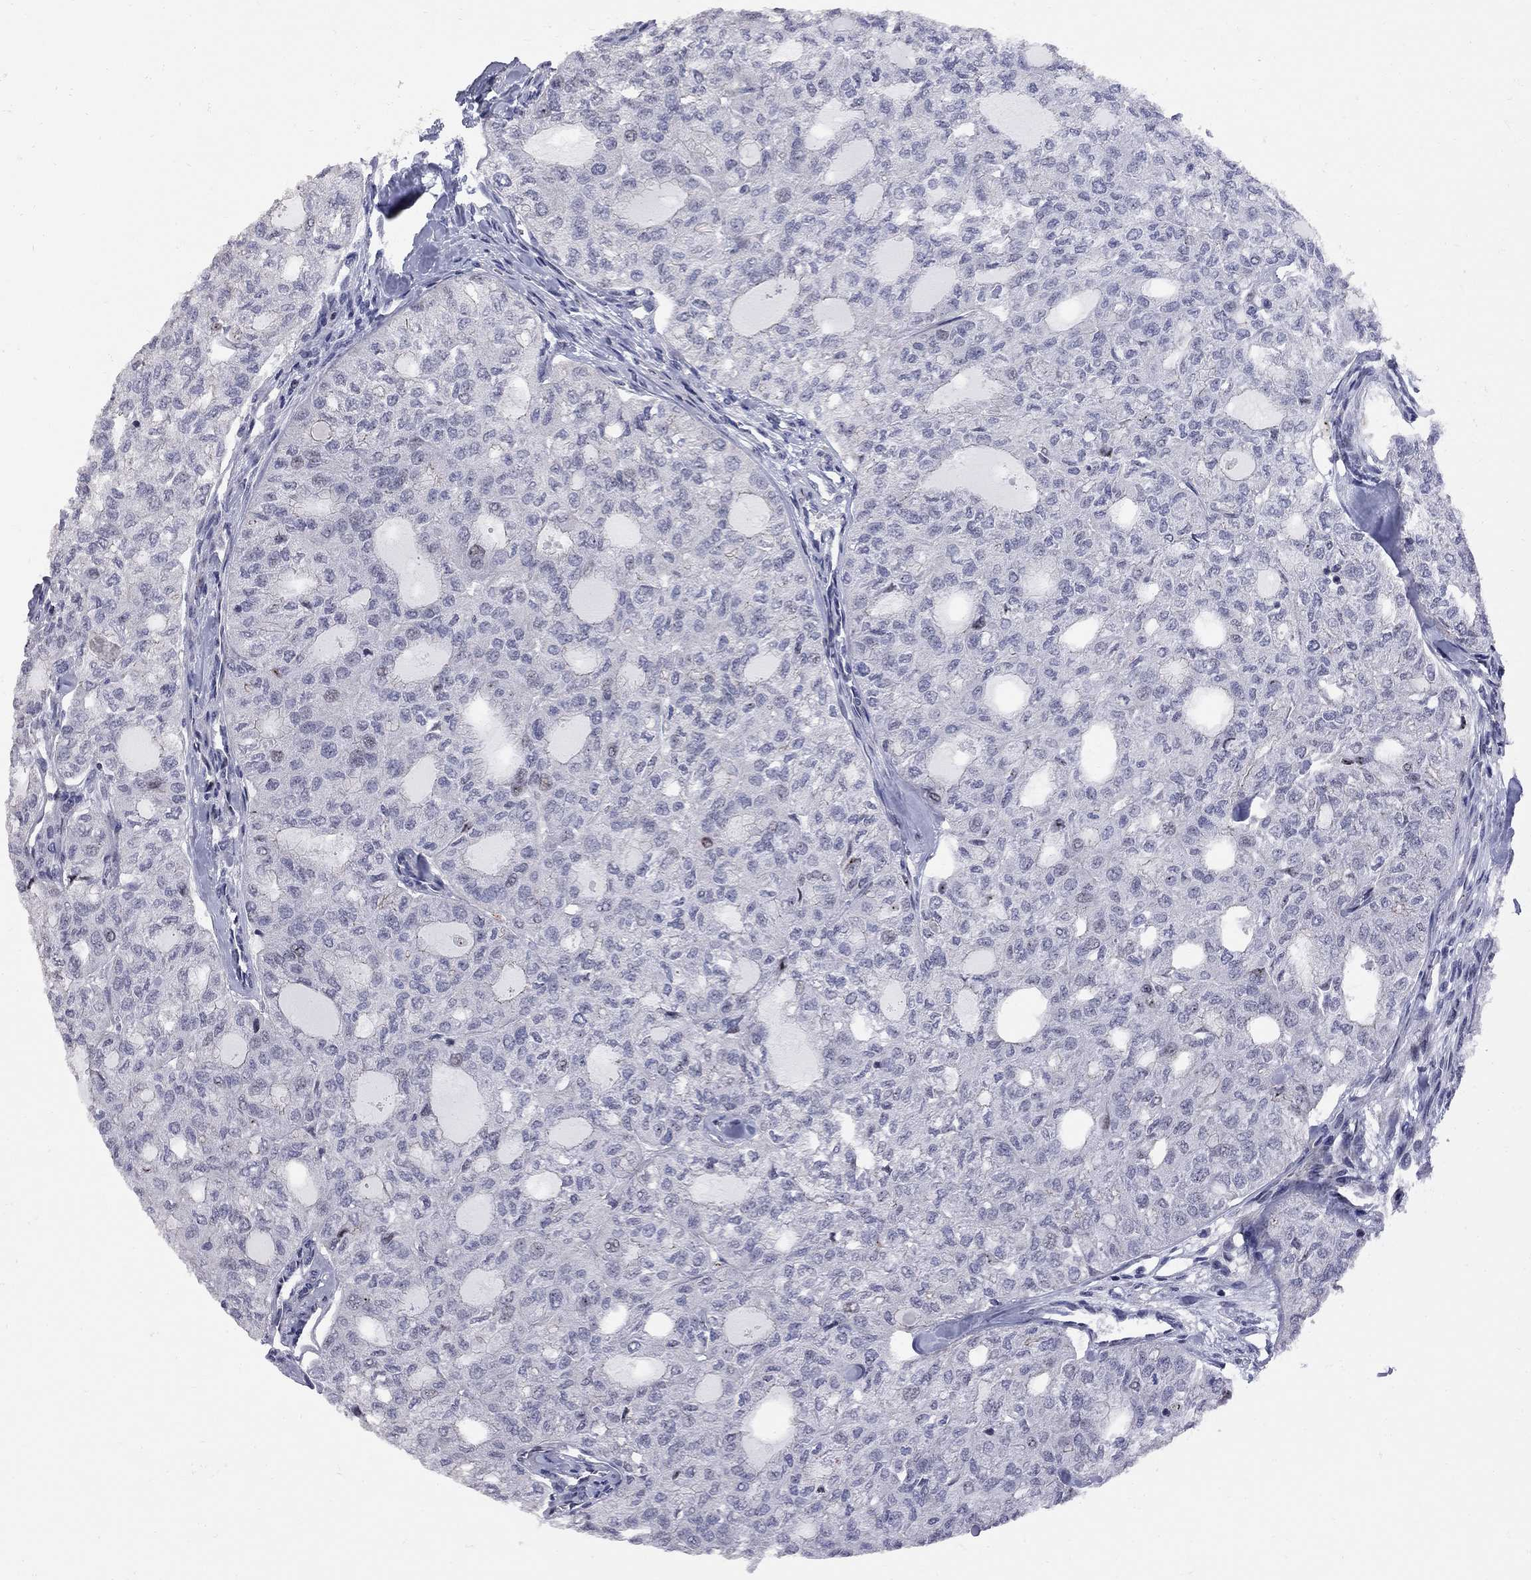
{"staining": {"intensity": "negative", "quantity": "none", "location": "none"}, "tissue": "thyroid cancer", "cell_type": "Tumor cells", "image_type": "cancer", "snomed": [{"axis": "morphology", "description": "Follicular adenoma carcinoma, NOS"}, {"axis": "topography", "description": "Thyroid gland"}], "caption": "The photomicrograph reveals no staining of tumor cells in thyroid cancer. (Stains: DAB (3,3'-diaminobenzidine) immunohistochemistry with hematoxylin counter stain, Microscopy: brightfield microscopy at high magnification).", "gene": "DHX33", "patient": {"sex": "male", "age": 75}}